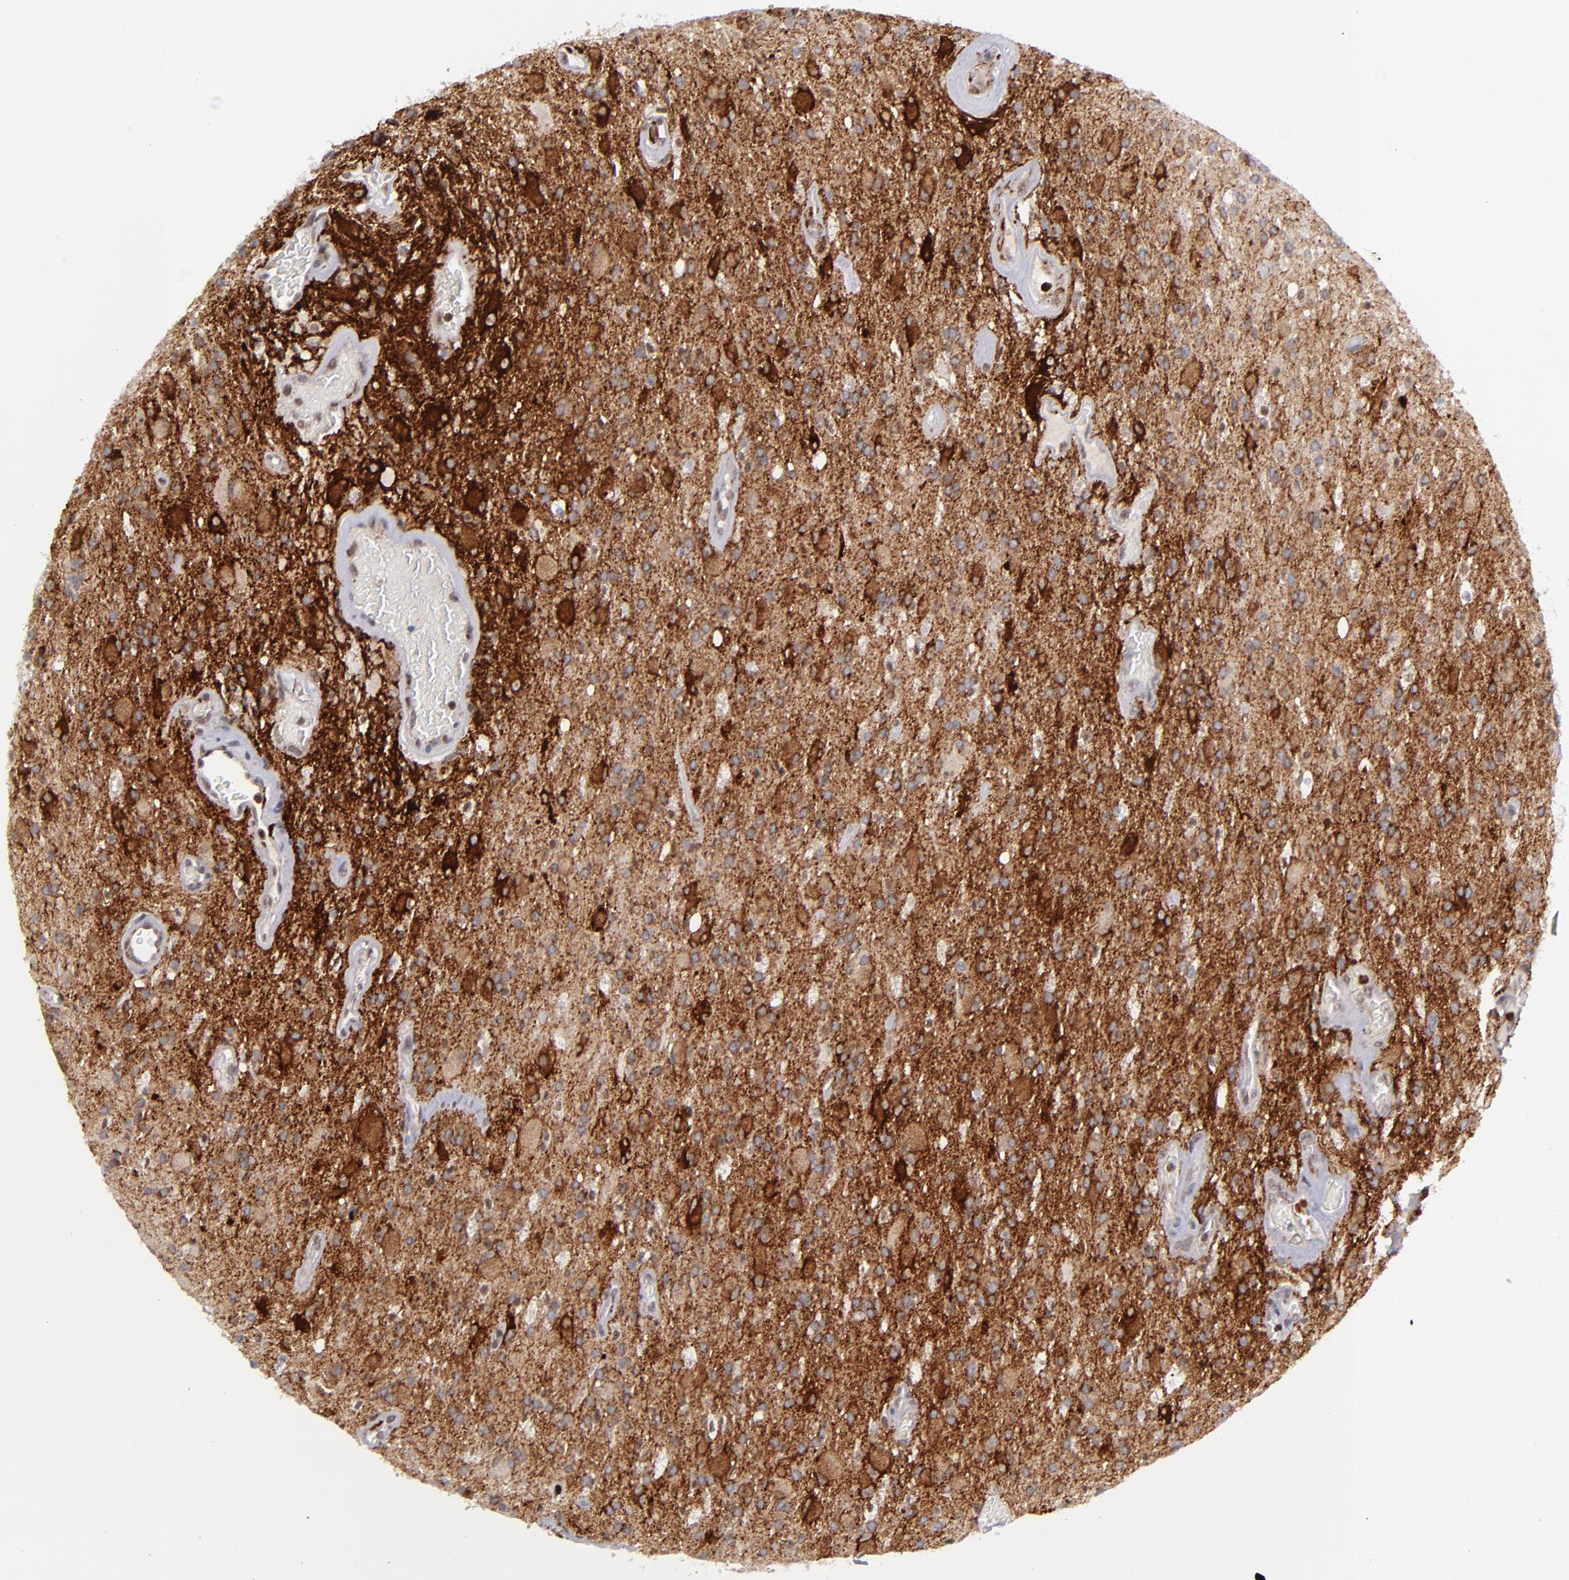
{"staining": {"intensity": "strong", "quantity": ">75%", "location": "cytoplasmic/membranous"}, "tissue": "glioma", "cell_type": "Tumor cells", "image_type": "cancer", "snomed": [{"axis": "morphology", "description": "Glioma, malignant, Low grade"}, {"axis": "topography", "description": "Brain"}], "caption": "Immunohistochemistry (IHC) (DAB) staining of malignant low-grade glioma shows strong cytoplasmic/membranous protein expression in about >75% of tumor cells. The protein of interest is shown in brown color, while the nuclei are stained blue.", "gene": "RREB1", "patient": {"sex": "male", "age": 58}}